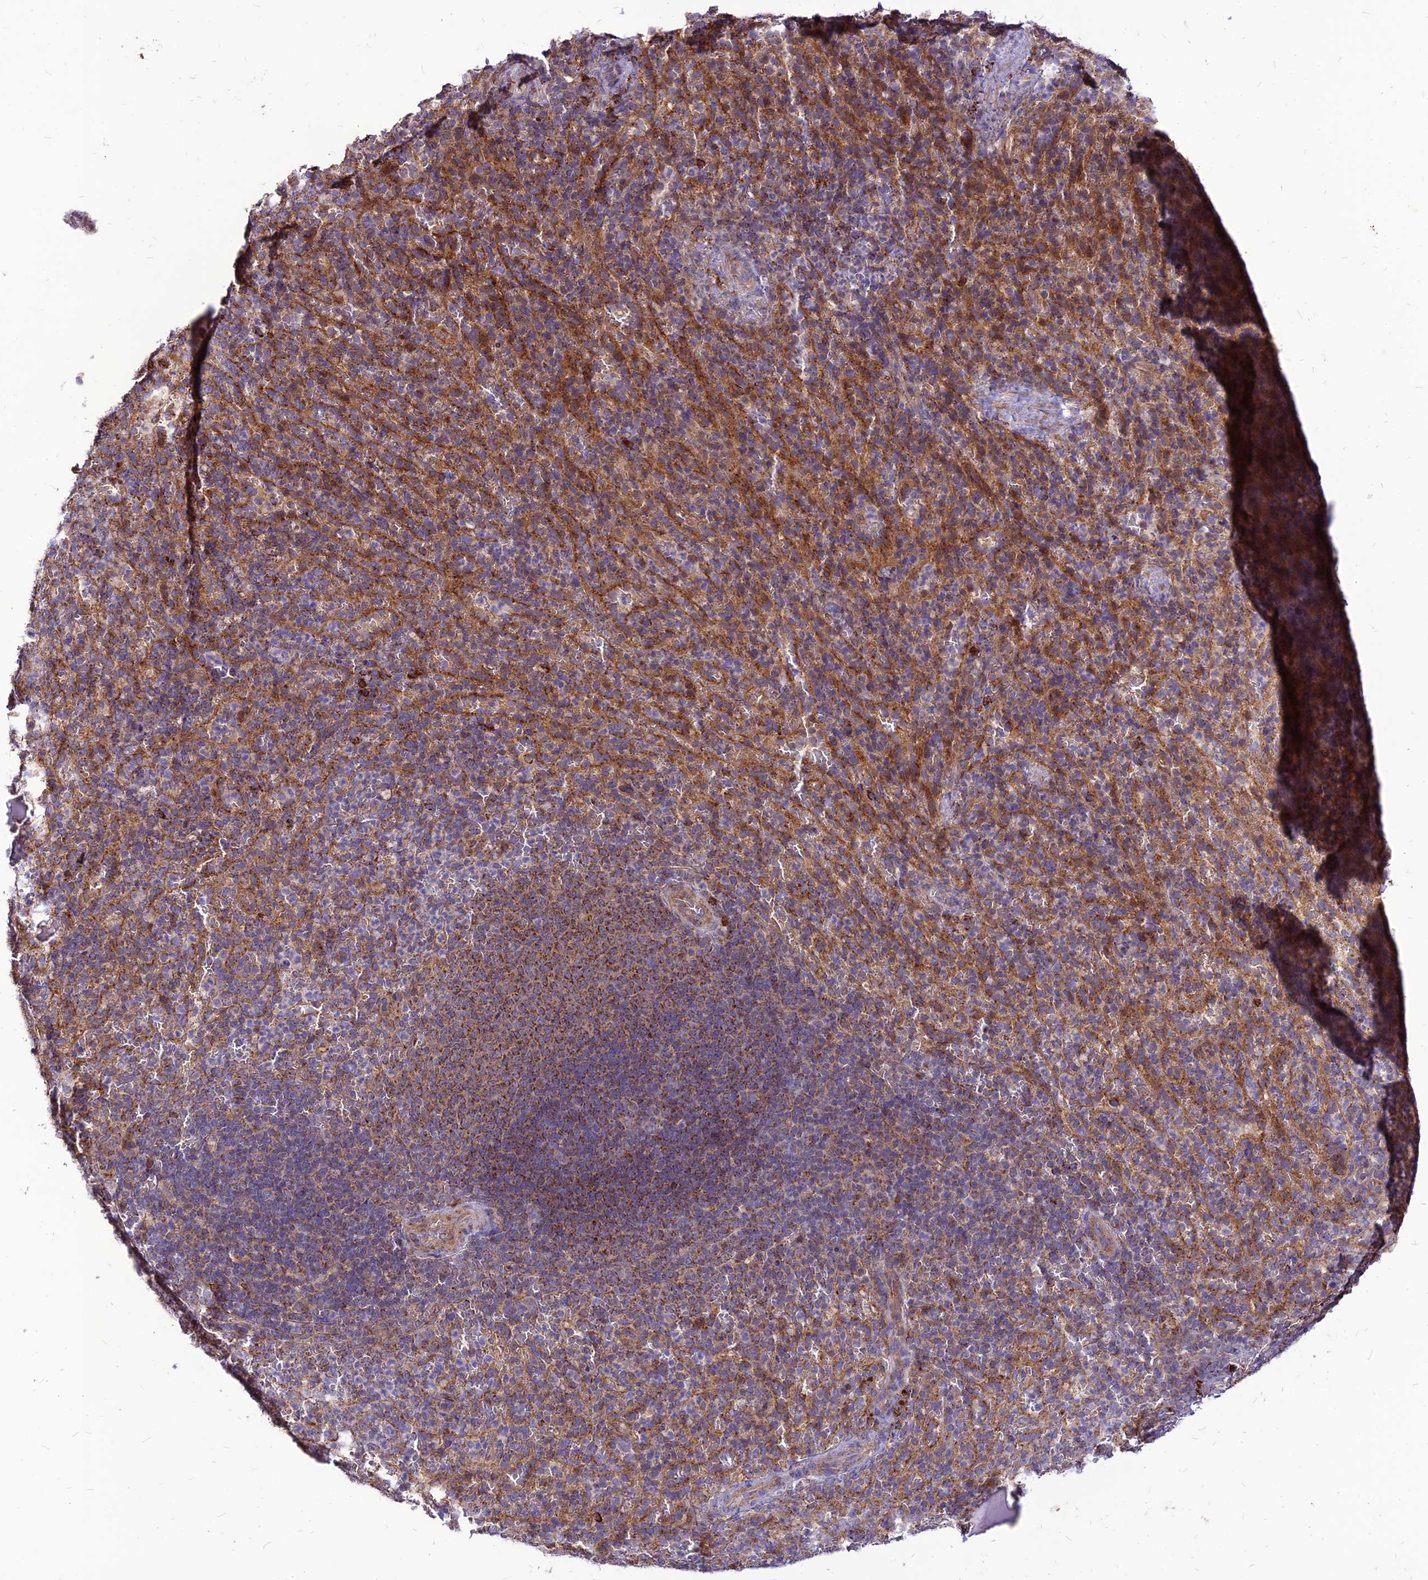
{"staining": {"intensity": "moderate", "quantity": "25%-75%", "location": "cytoplasmic/membranous"}, "tissue": "spleen", "cell_type": "Cells in red pulp", "image_type": "normal", "snomed": [{"axis": "morphology", "description": "Normal tissue, NOS"}, {"axis": "topography", "description": "Spleen"}], "caption": "Cells in red pulp show moderate cytoplasmic/membranous staining in about 25%-75% of cells in benign spleen. The staining is performed using DAB brown chromogen to label protein expression. The nuclei are counter-stained blue using hematoxylin.", "gene": "ECI1", "patient": {"sex": "female", "age": 21}}